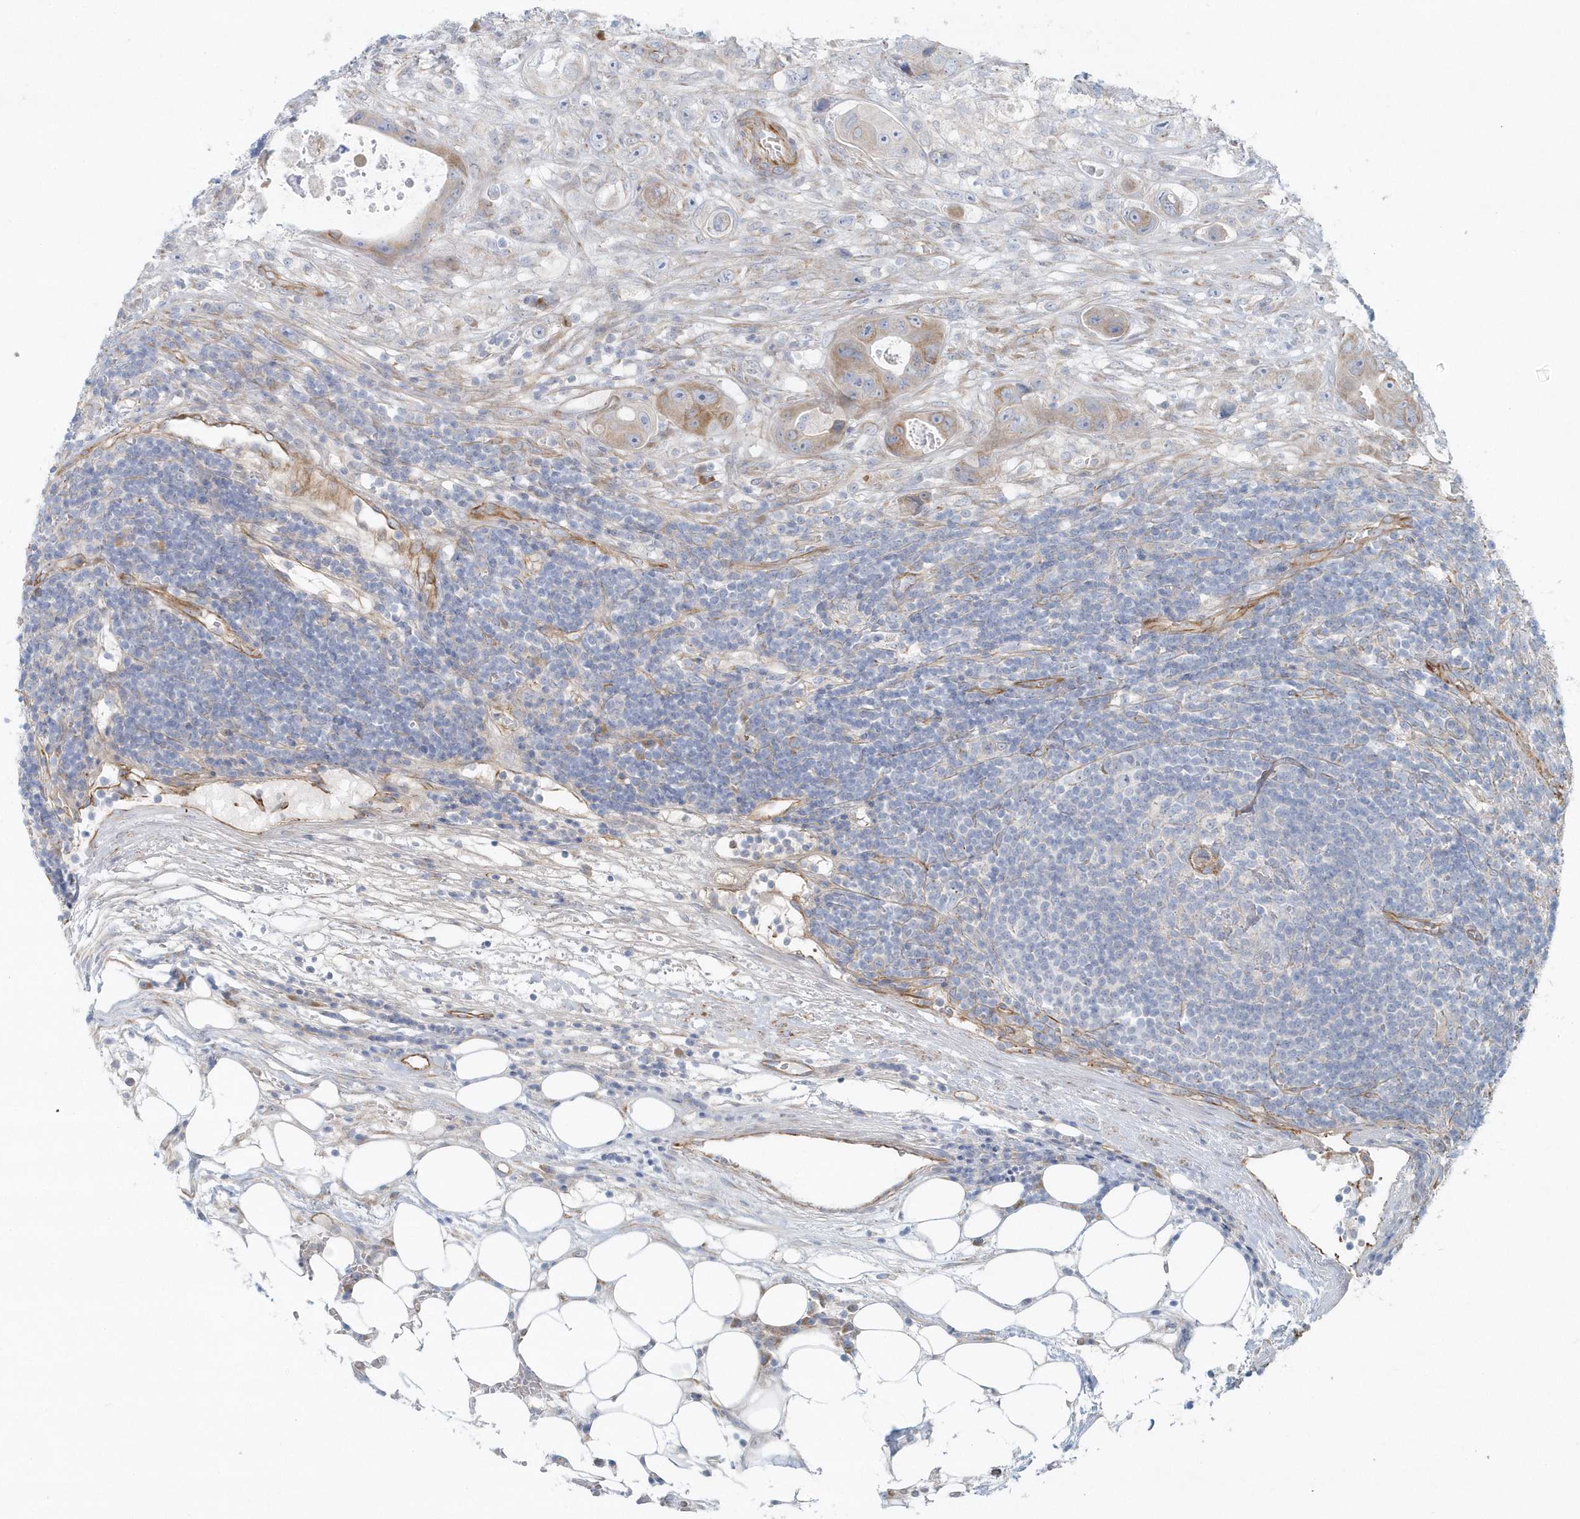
{"staining": {"intensity": "weak", "quantity": "<25%", "location": "cytoplasmic/membranous"}, "tissue": "colorectal cancer", "cell_type": "Tumor cells", "image_type": "cancer", "snomed": [{"axis": "morphology", "description": "Adenocarcinoma, NOS"}, {"axis": "topography", "description": "Colon"}], "caption": "A micrograph of human colorectal cancer (adenocarcinoma) is negative for staining in tumor cells.", "gene": "GPR152", "patient": {"sex": "female", "age": 46}}